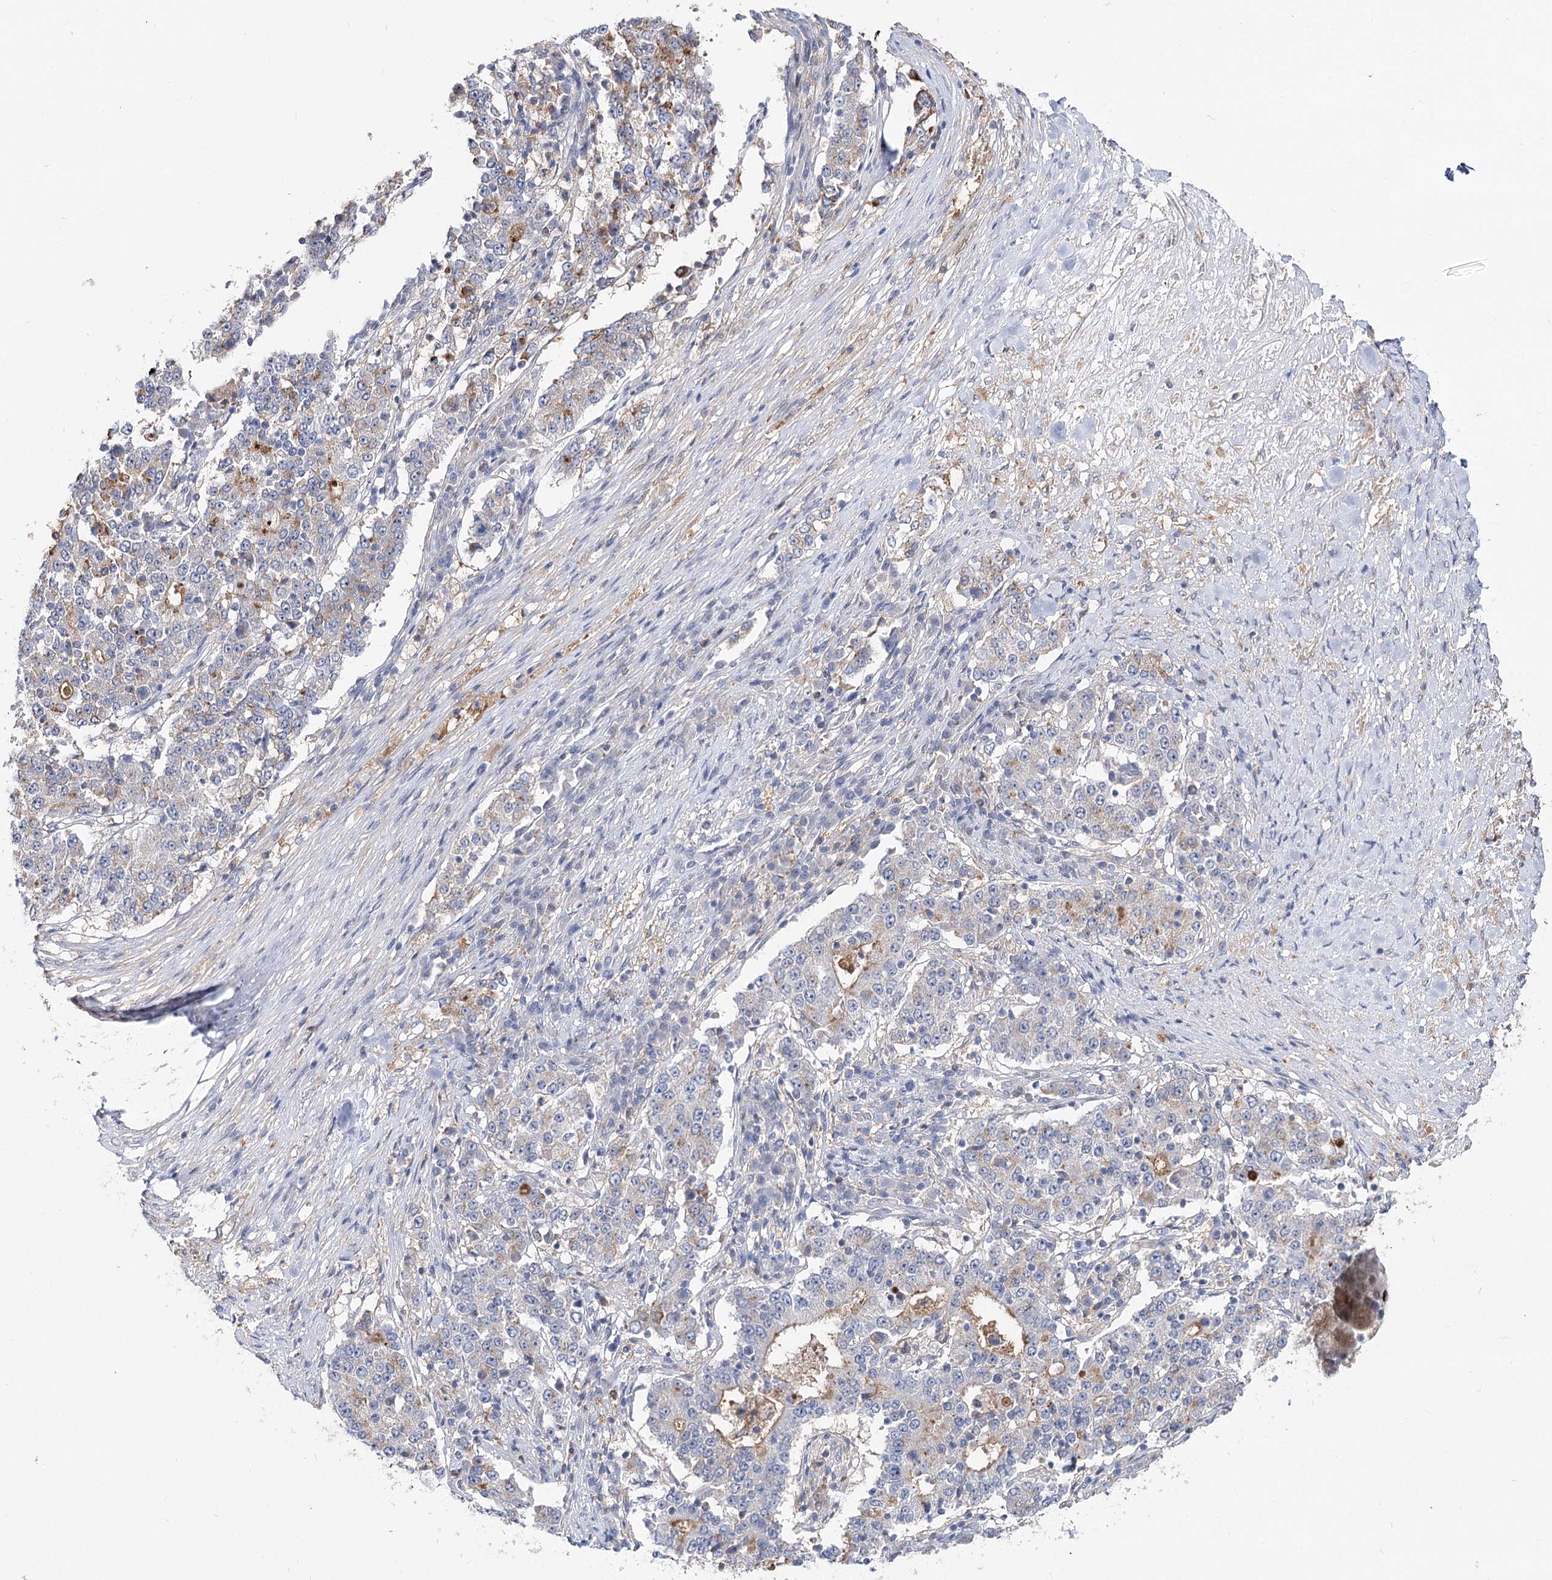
{"staining": {"intensity": "negative", "quantity": "none", "location": "none"}, "tissue": "stomach cancer", "cell_type": "Tumor cells", "image_type": "cancer", "snomed": [{"axis": "morphology", "description": "Adenocarcinoma, NOS"}, {"axis": "topography", "description": "Stomach"}], "caption": "High power microscopy micrograph of an immunohistochemistry (IHC) micrograph of stomach cancer (adenocarcinoma), revealing no significant expression in tumor cells.", "gene": "UGP2", "patient": {"sex": "male", "age": 59}}